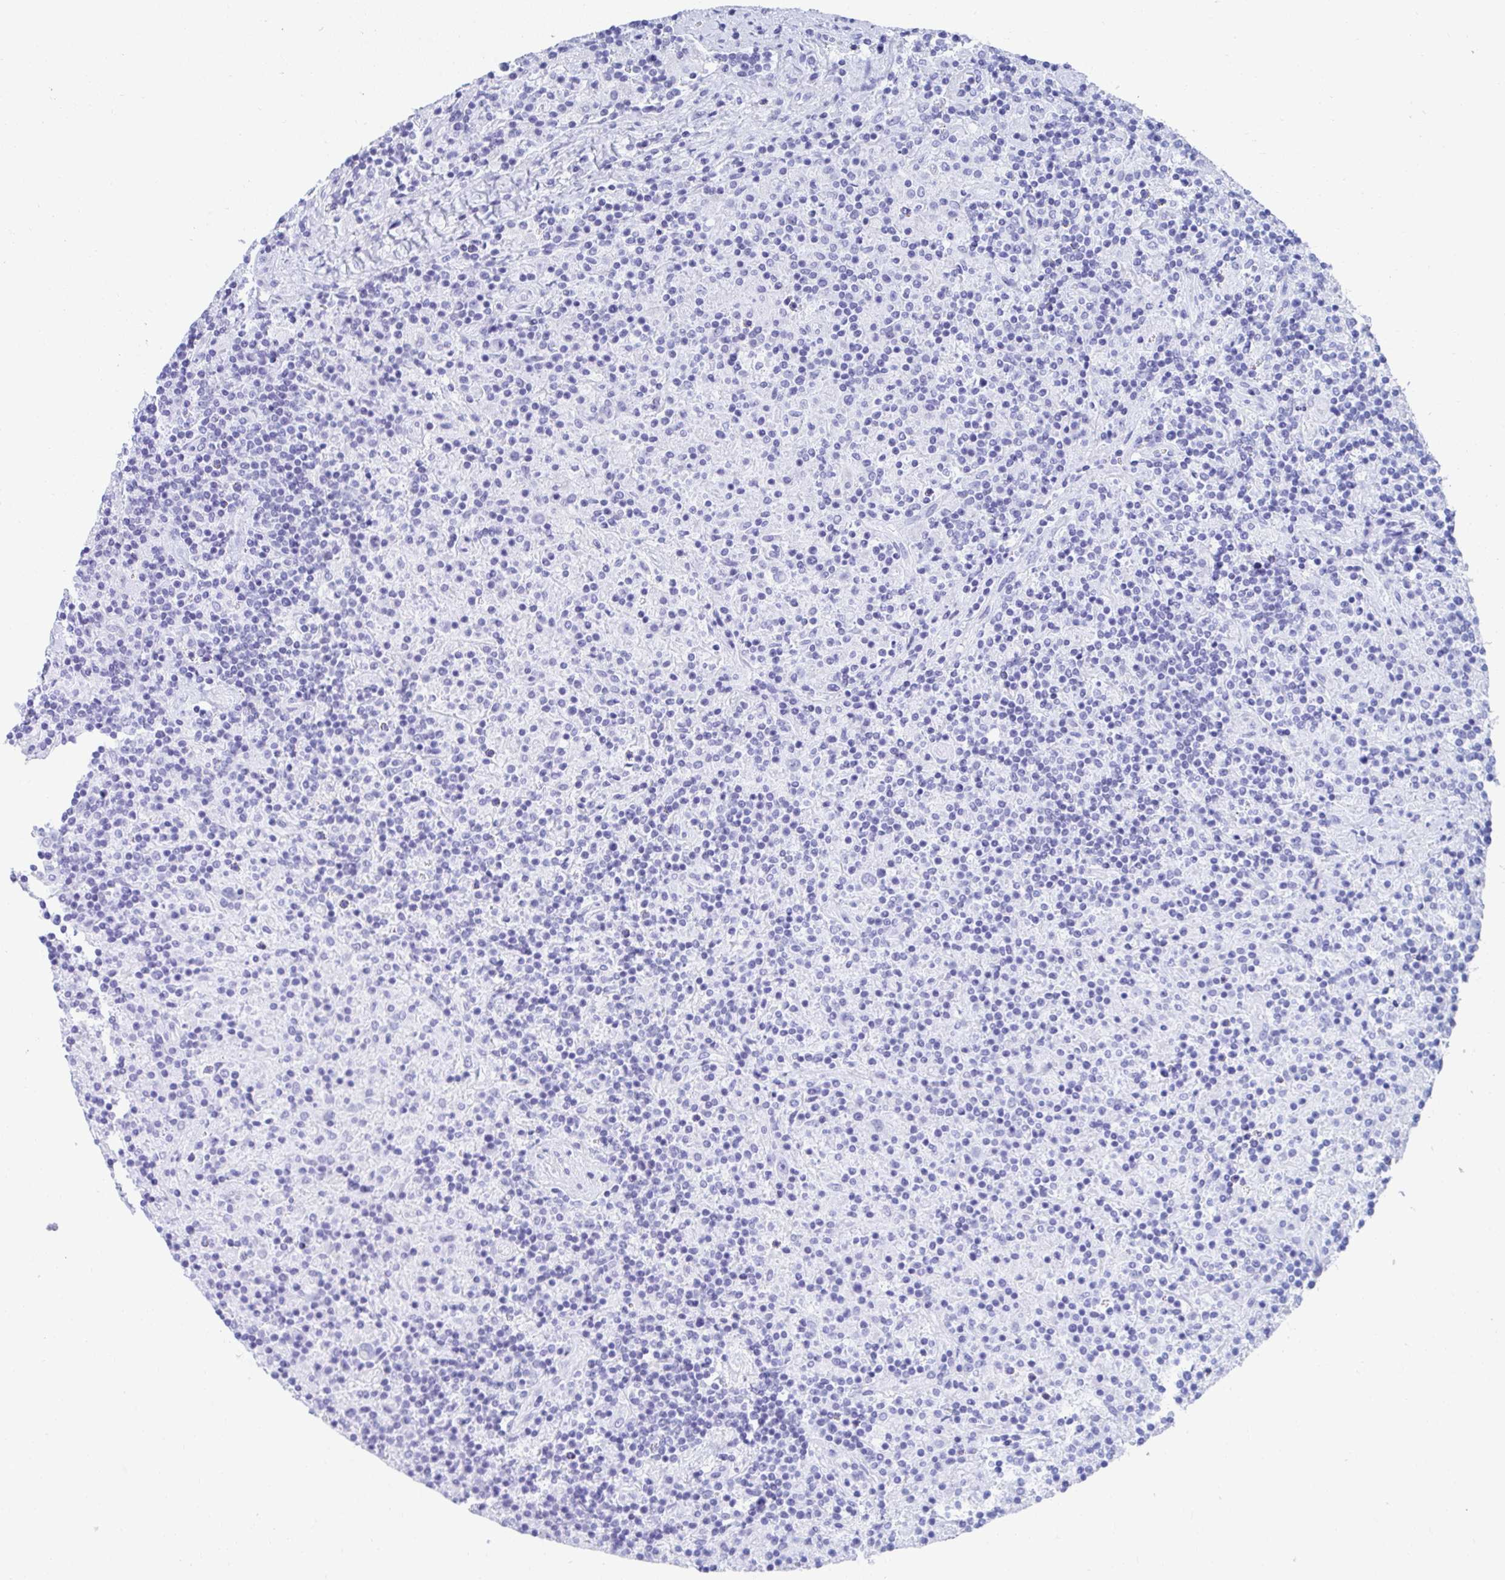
{"staining": {"intensity": "negative", "quantity": "none", "location": "none"}, "tissue": "lymphoma", "cell_type": "Tumor cells", "image_type": "cancer", "snomed": [{"axis": "morphology", "description": "Hodgkin's disease, NOS"}, {"axis": "topography", "description": "Lymph node"}], "caption": "Hodgkin's disease stained for a protein using immunohistochemistry (IHC) shows no expression tumor cells.", "gene": "PC", "patient": {"sex": "male", "age": 70}}